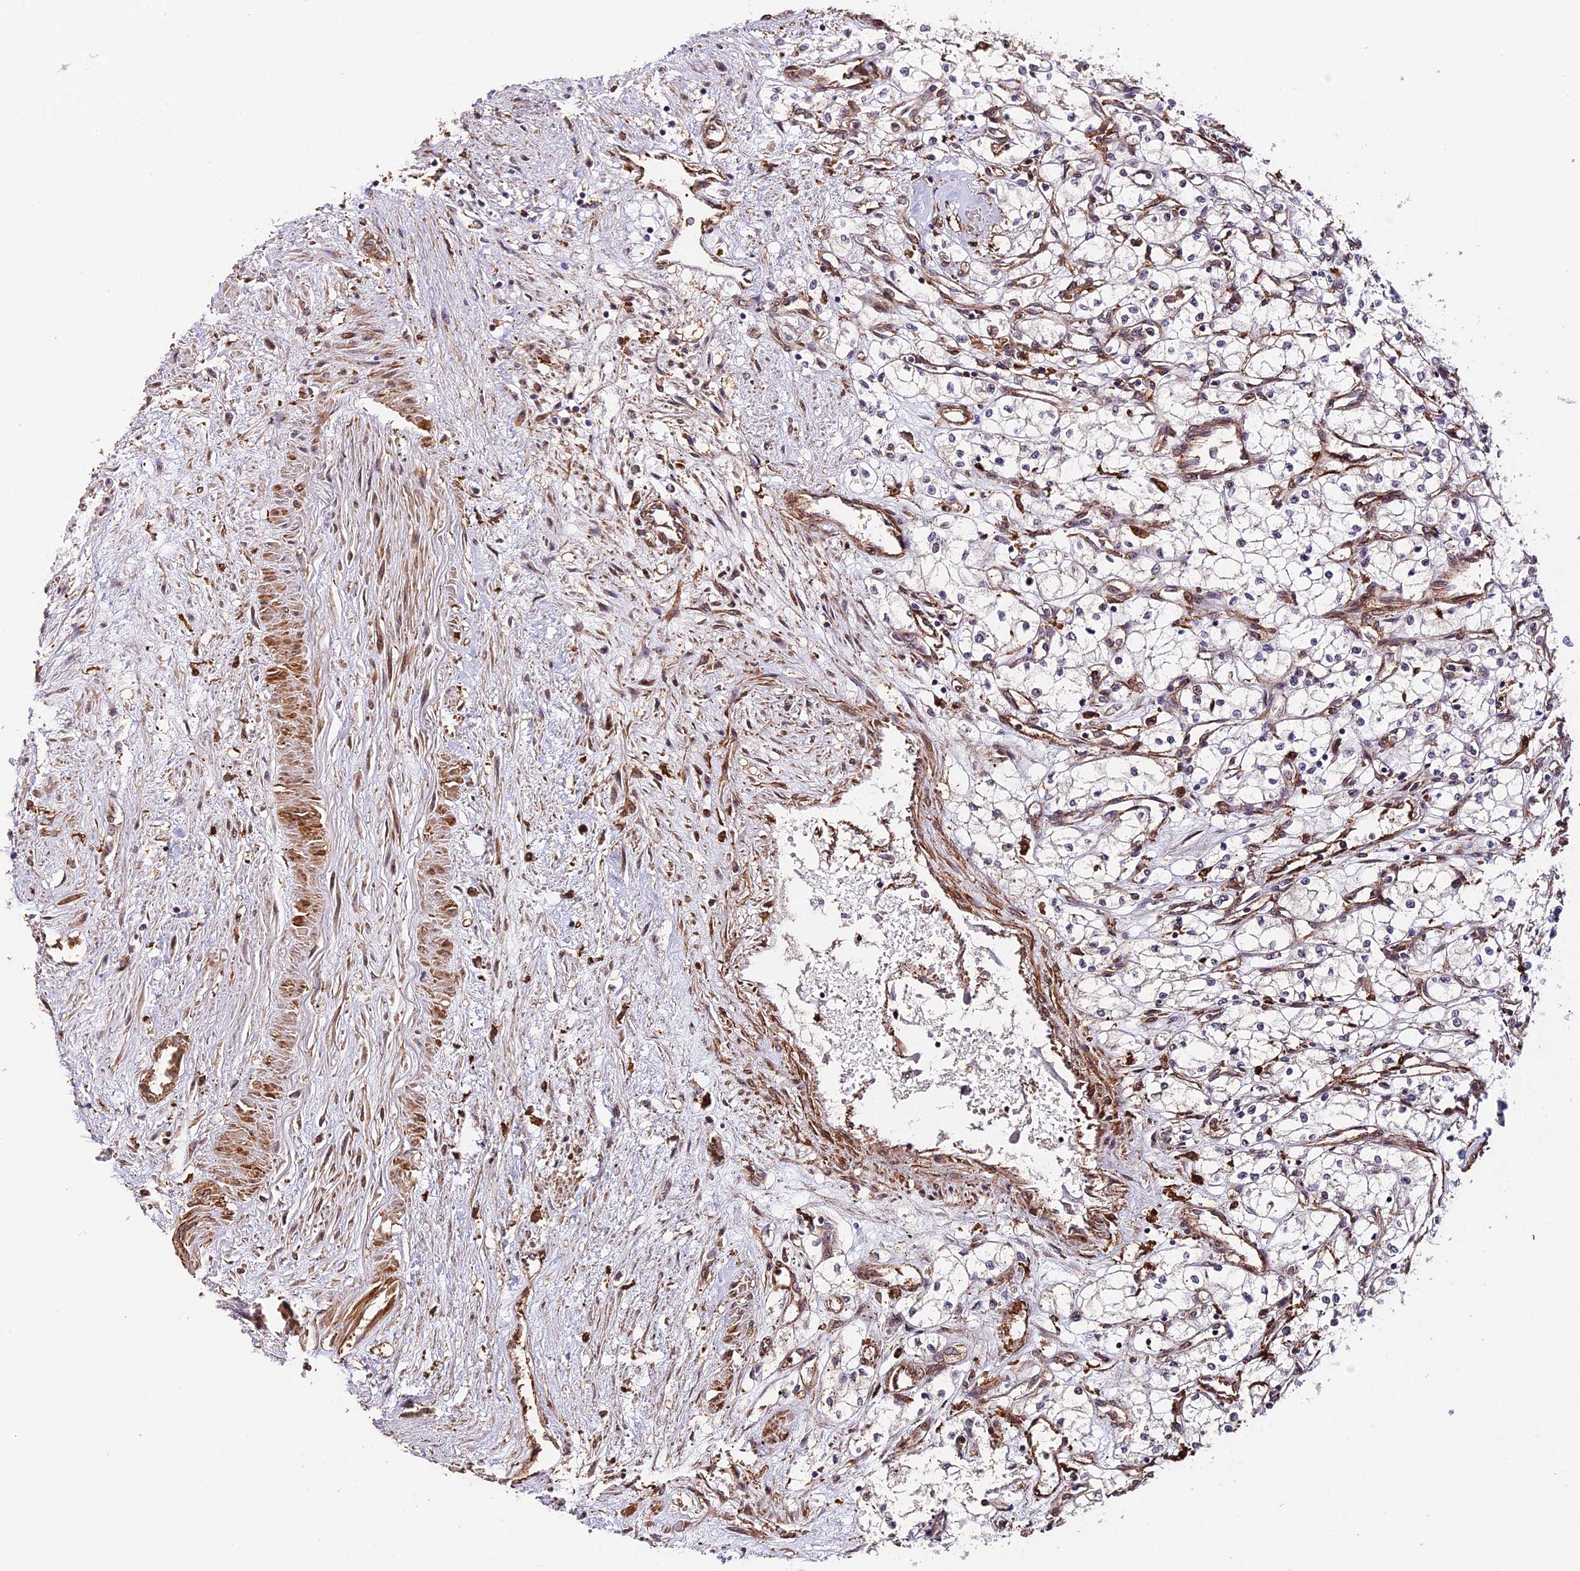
{"staining": {"intensity": "negative", "quantity": "none", "location": "none"}, "tissue": "renal cancer", "cell_type": "Tumor cells", "image_type": "cancer", "snomed": [{"axis": "morphology", "description": "Adenocarcinoma, NOS"}, {"axis": "topography", "description": "Kidney"}], "caption": "Photomicrograph shows no significant protein positivity in tumor cells of renal adenocarcinoma. (Immunohistochemistry (ihc), brightfield microscopy, high magnification).", "gene": "HERPUD1", "patient": {"sex": "male", "age": 59}}